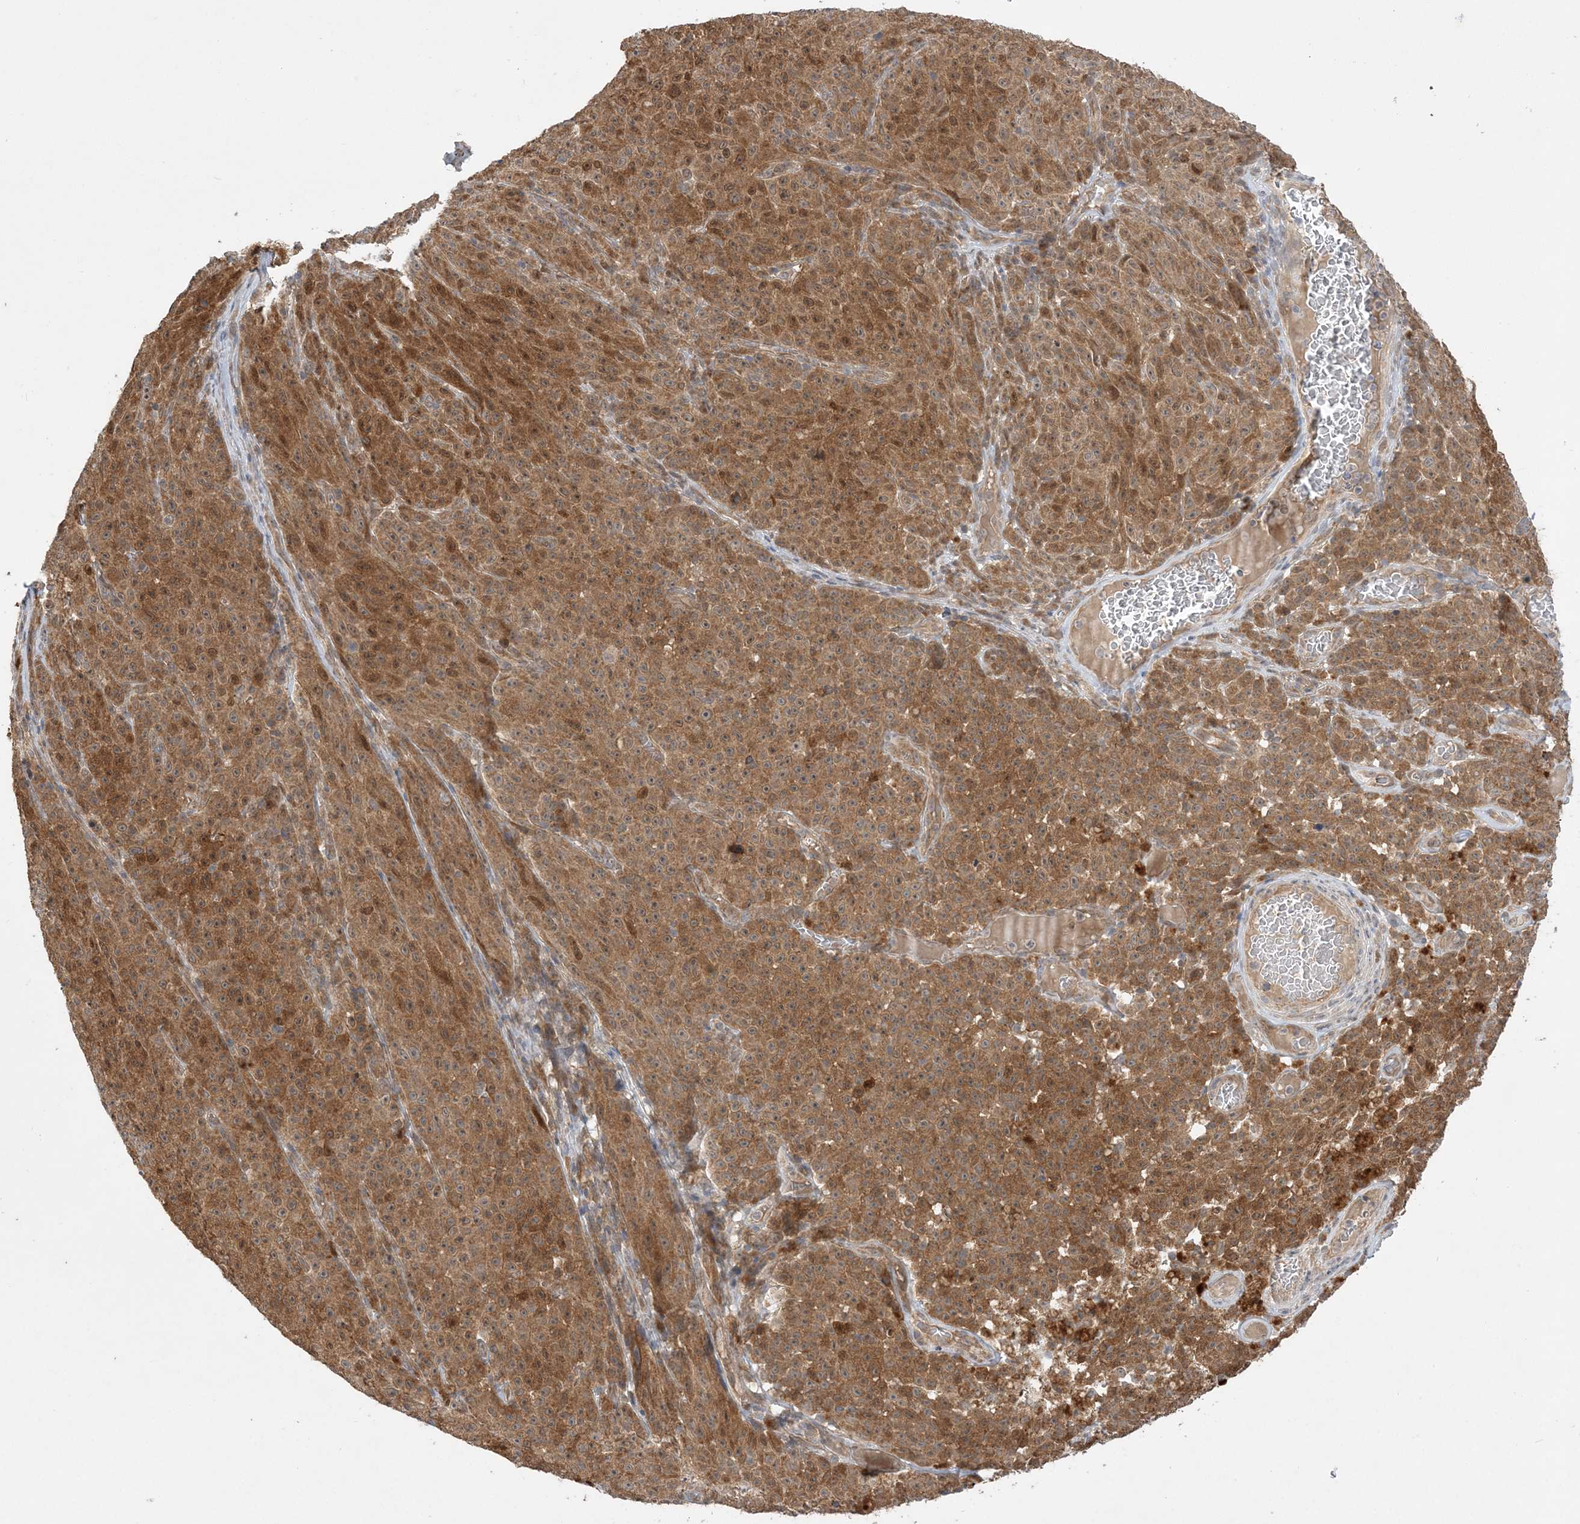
{"staining": {"intensity": "moderate", "quantity": ">75%", "location": "cytoplasmic/membranous,nuclear"}, "tissue": "melanoma", "cell_type": "Tumor cells", "image_type": "cancer", "snomed": [{"axis": "morphology", "description": "Malignant melanoma, NOS"}, {"axis": "topography", "description": "Skin"}], "caption": "Immunohistochemistry (IHC) of malignant melanoma exhibits medium levels of moderate cytoplasmic/membranous and nuclear expression in approximately >75% of tumor cells.", "gene": "MMADHC", "patient": {"sex": "female", "age": 82}}